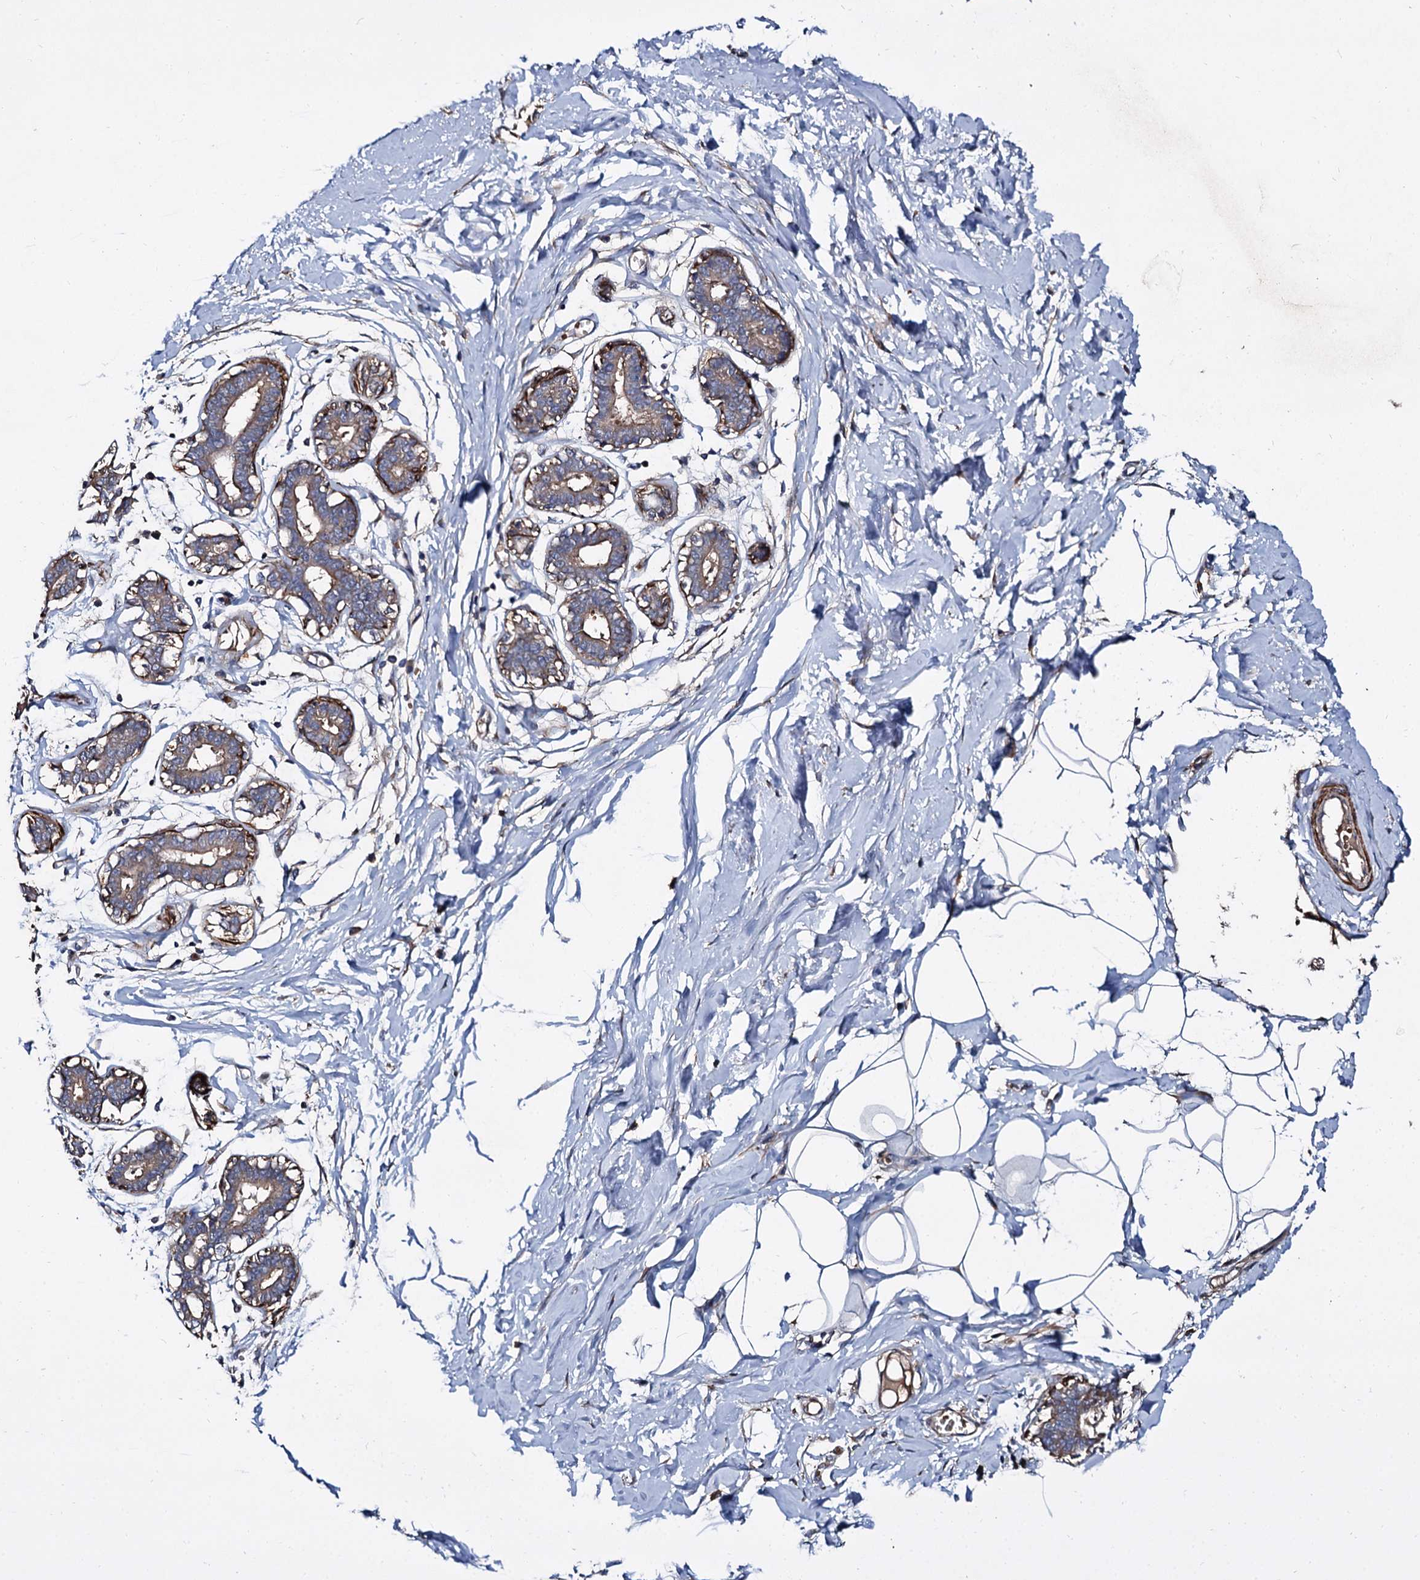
{"staining": {"intensity": "negative", "quantity": "none", "location": "none"}, "tissue": "breast", "cell_type": "Adipocytes", "image_type": "normal", "snomed": [{"axis": "morphology", "description": "Normal tissue, NOS"}, {"axis": "topography", "description": "Breast"}], "caption": "Immunohistochemistry (IHC) of normal breast displays no expression in adipocytes.", "gene": "ISM2", "patient": {"sex": "female", "age": 27}}